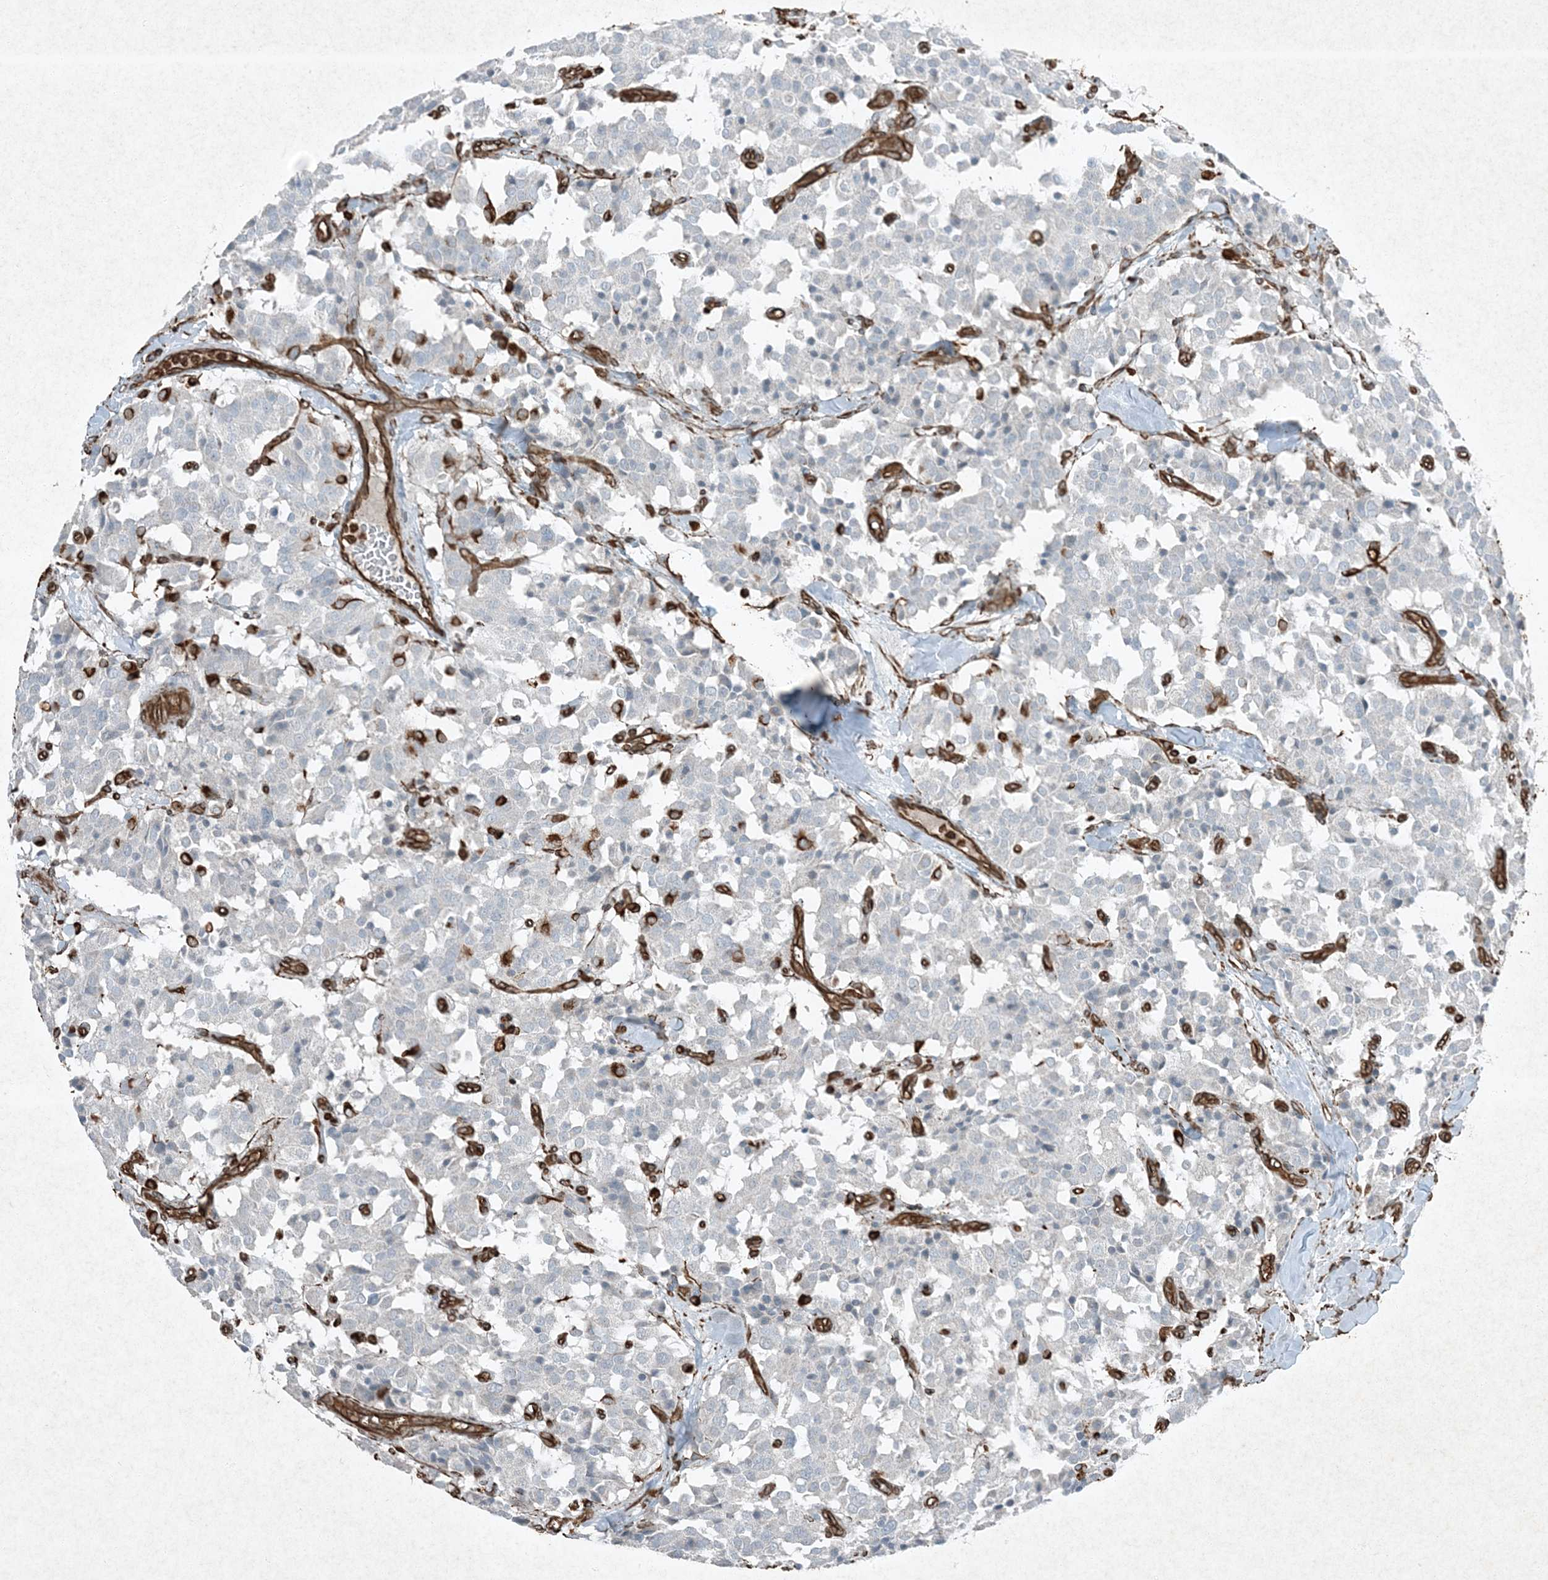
{"staining": {"intensity": "negative", "quantity": "none", "location": "none"}, "tissue": "carcinoid", "cell_type": "Tumor cells", "image_type": "cancer", "snomed": [{"axis": "morphology", "description": "Carcinoid, malignant, NOS"}, {"axis": "topography", "description": "Lung"}], "caption": "A high-resolution image shows immunohistochemistry (IHC) staining of carcinoid (malignant), which demonstrates no significant positivity in tumor cells. (DAB (3,3'-diaminobenzidine) IHC visualized using brightfield microscopy, high magnification).", "gene": "RYK", "patient": {"sex": "male", "age": 30}}